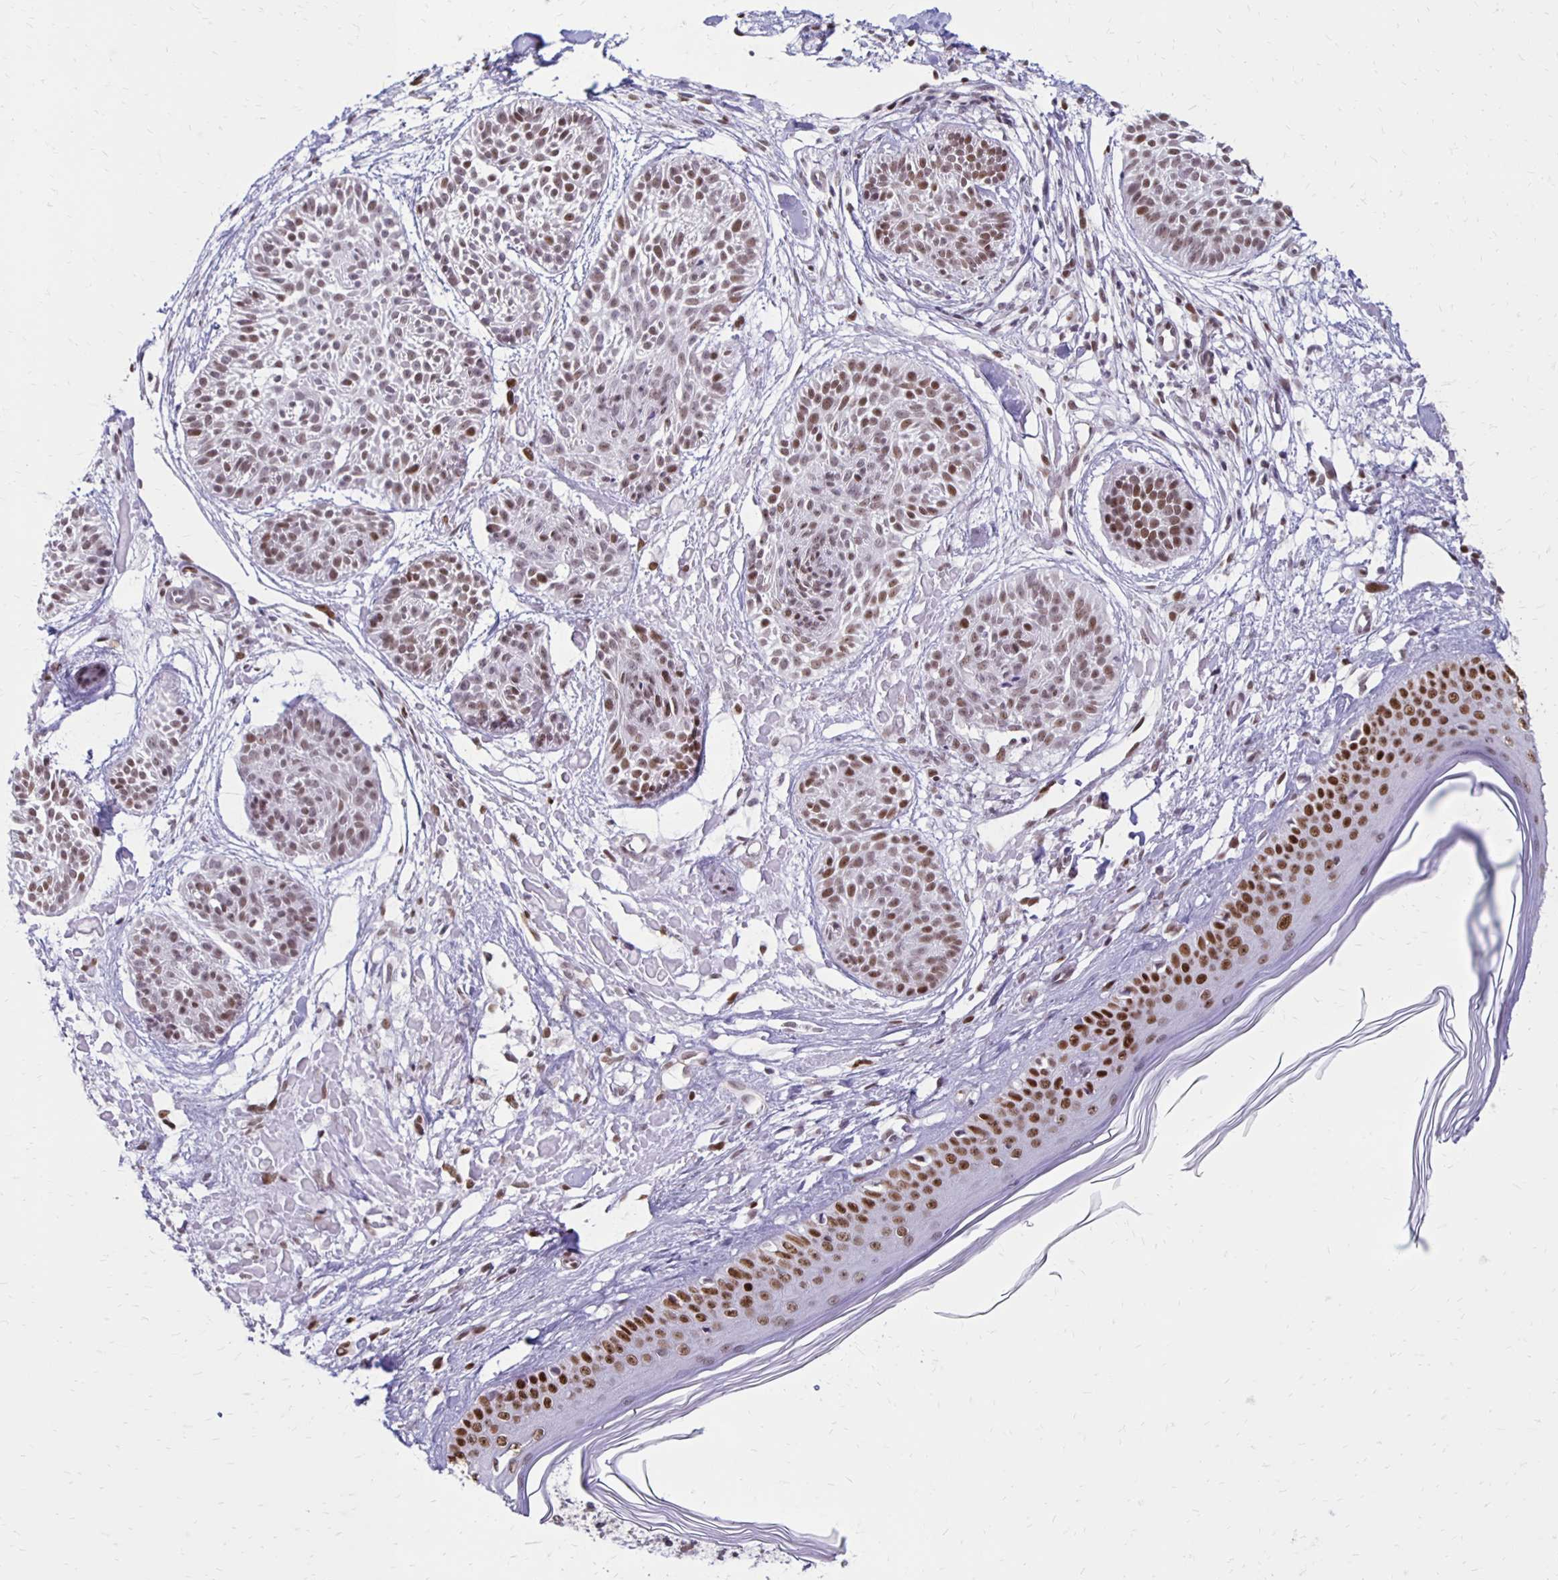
{"staining": {"intensity": "weak", "quantity": ">75%", "location": "nuclear"}, "tissue": "skin cancer", "cell_type": "Tumor cells", "image_type": "cancer", "snomed": [{"axis": "morphology", "description": "Basal cell carcinoma"}, {"axis": "topography", "description": "Skin"}], "caption": "This is a photomicrograph of immunohistochemistry staining of skin cancer (basal cell carcinoma), which shows weak expression in the nuclear of tumor cells.", "gene": "DDB2", "patient": {"sex": "female", "age": 78}}